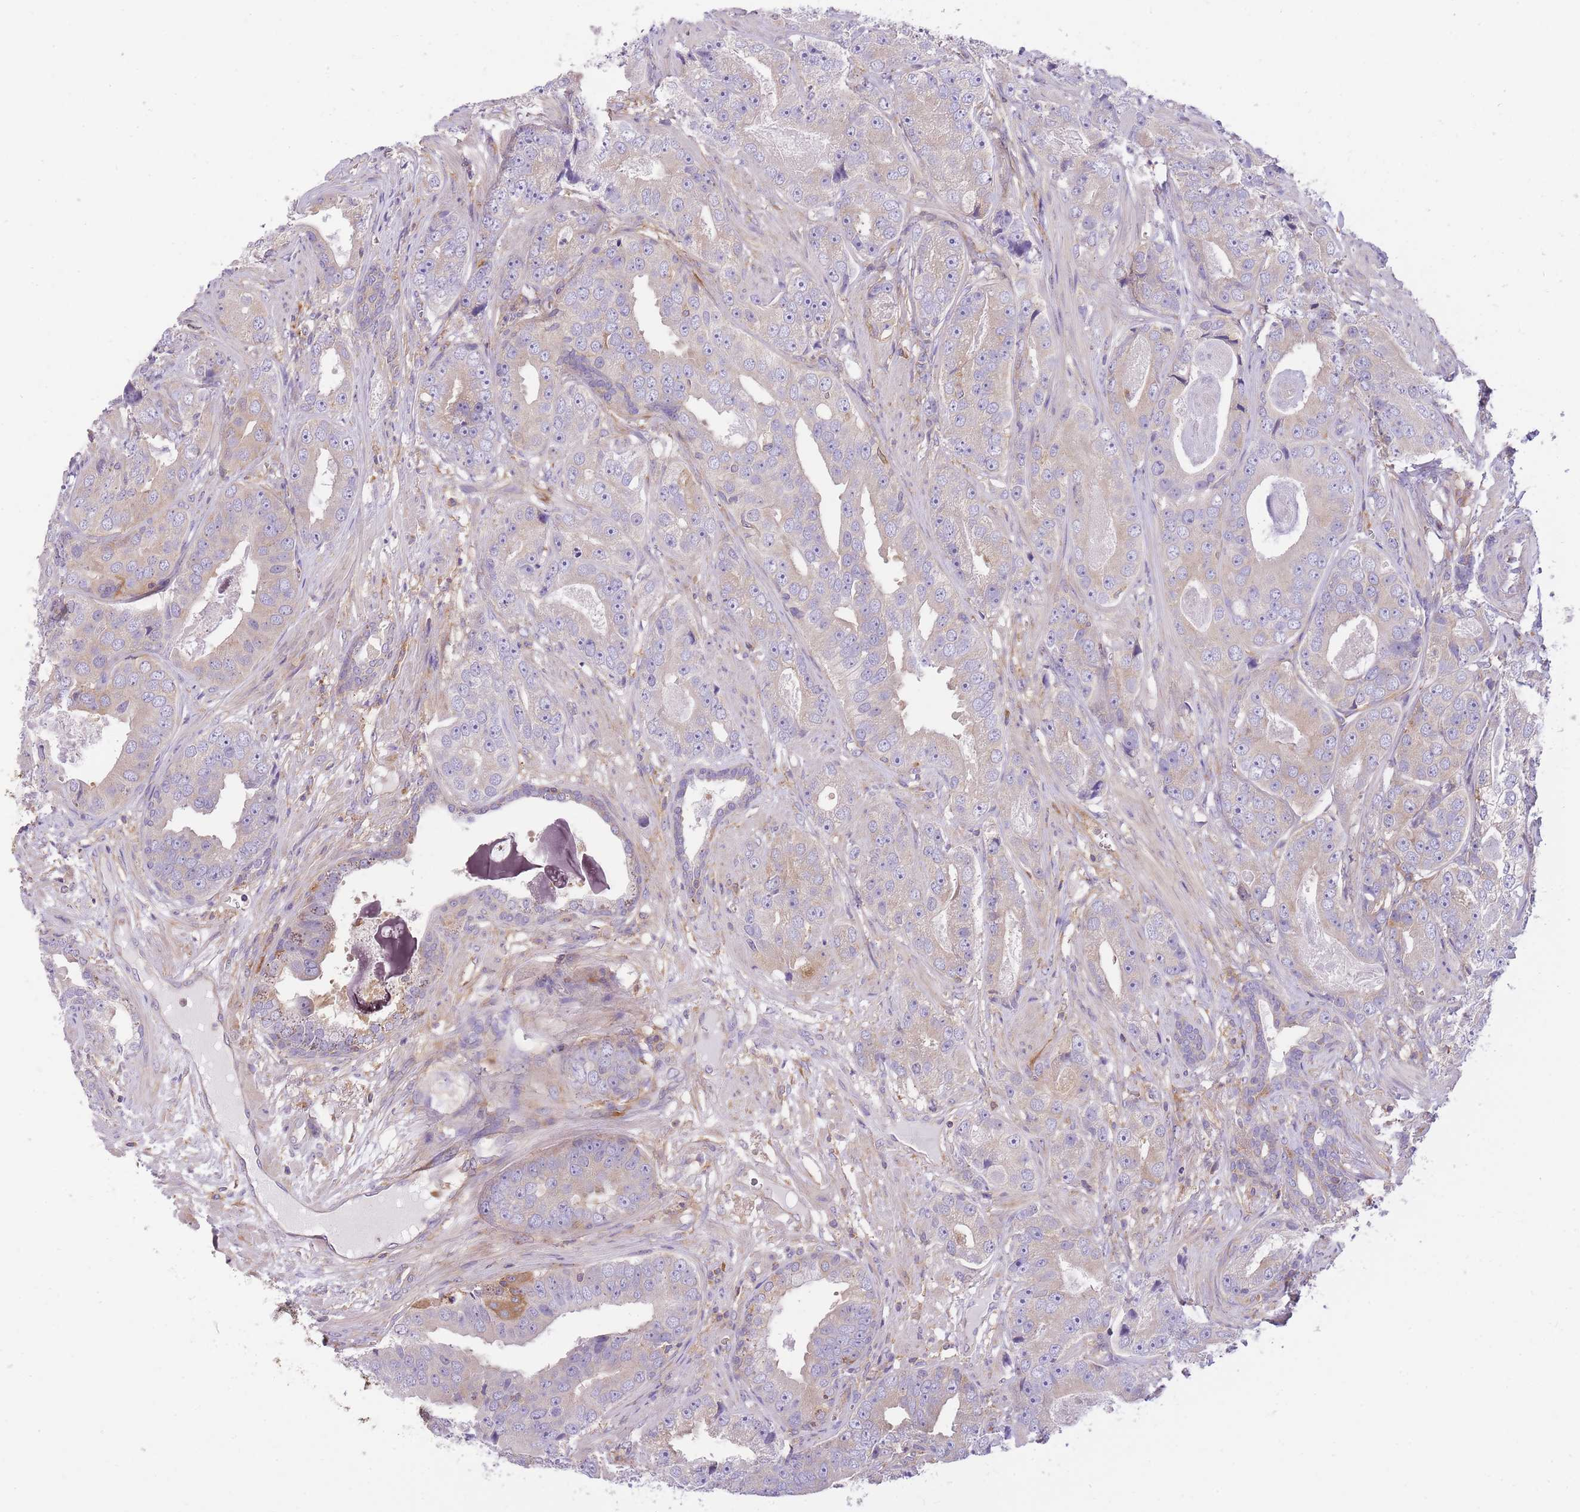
{"staining": {"intensity": "negative", "quantity": "none", "location": "none"}, "tissue": "prostate cancer", "cell_type": "Tumor cells", "image_type": "cancer", "snomed": [{"axis": "morphology", "description": "Adenocarcinoma, High grade"}, {"axis": "topography", "description": "Prostate"}], "caption": "DAB (3,3'-diaminobenzidine) immunohistochemical staining of prostate cancer (high-grade adenocarcinoma) displays no significant expression in tumor cells. (DAB (3,3'-diaminobenzidine) IHC visualized using brightfield microscopy, high magnification).", "gene": "PRKAR1A", "patient": {"sex": "male", "age": 71}}